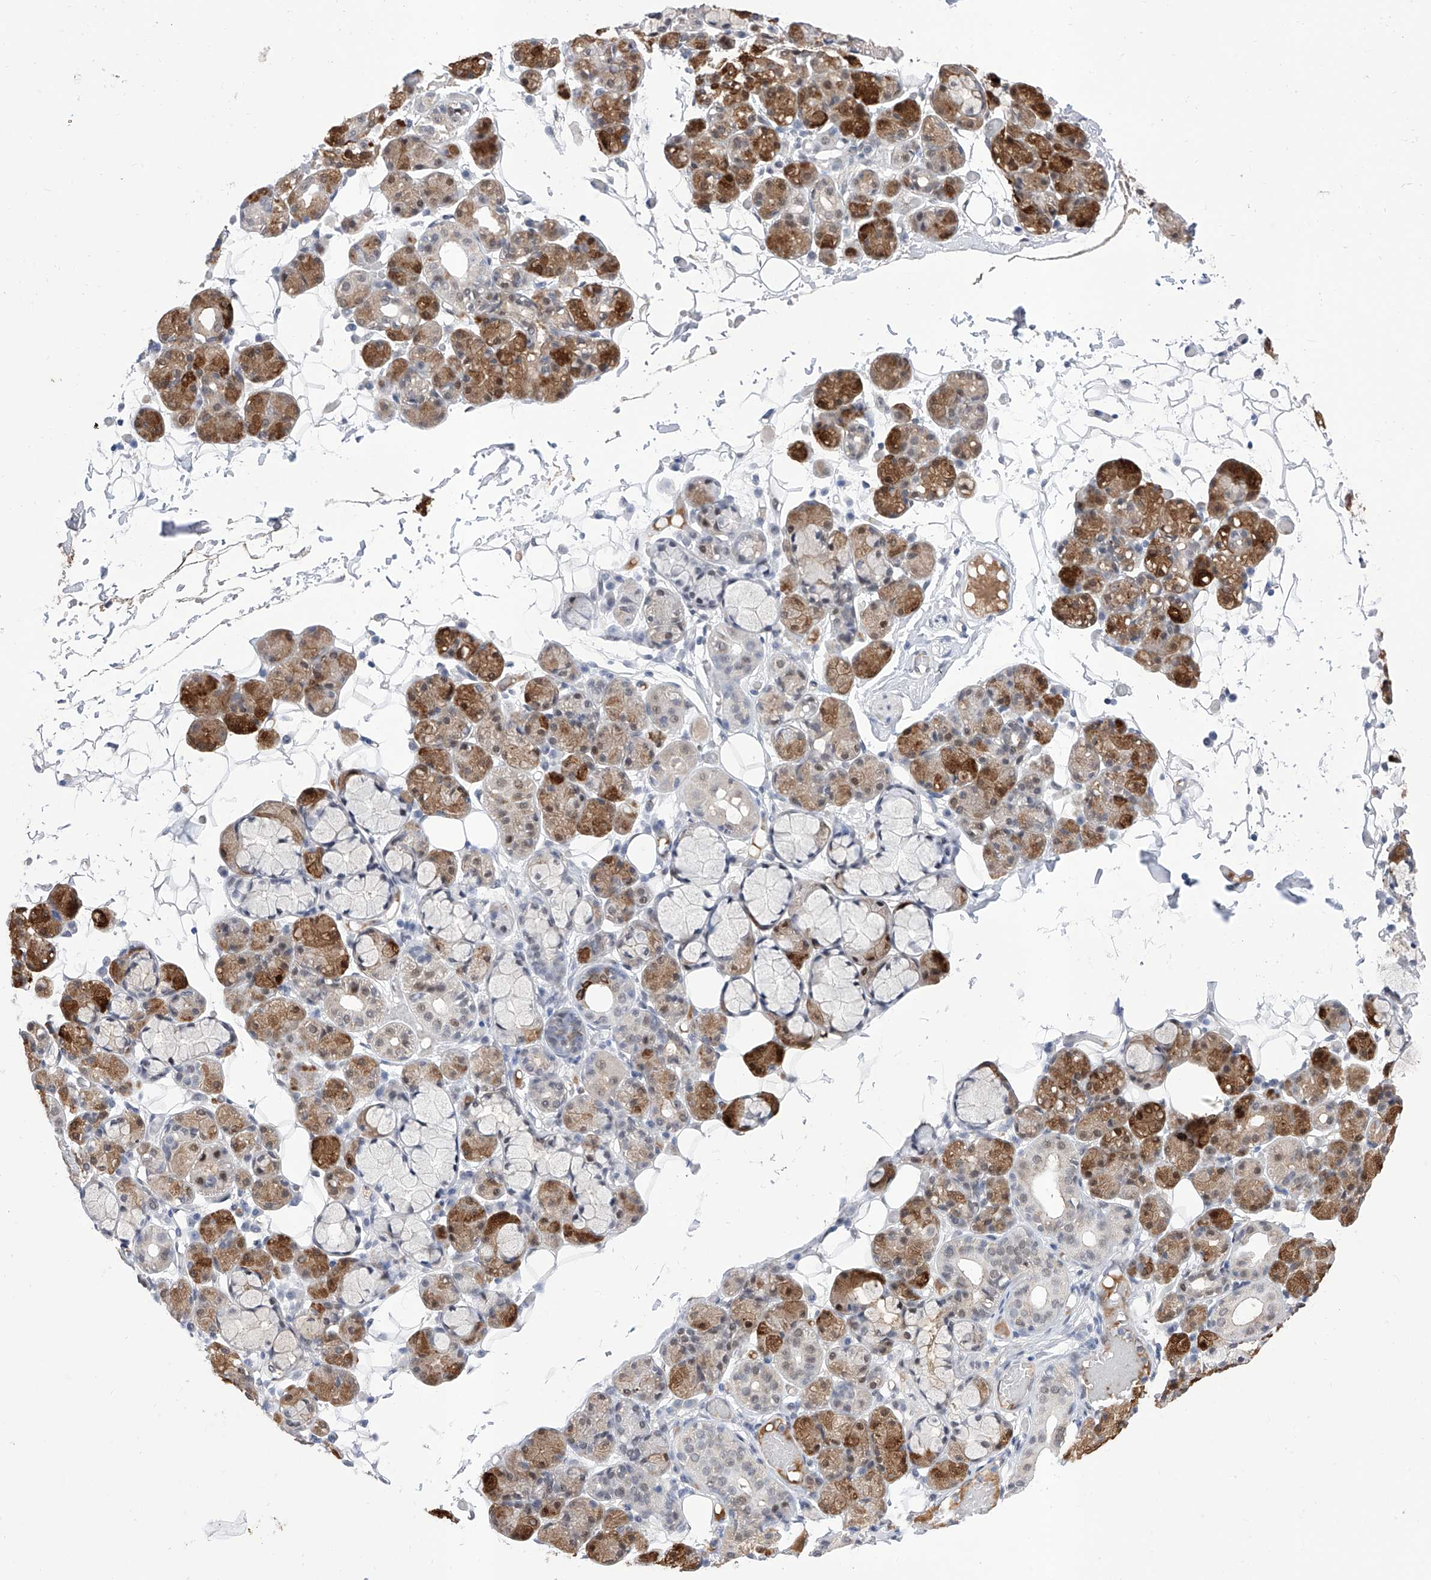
{"staining": {"intensity": "strong", "quantity": "25%-75%", "location": "cytoplasmic/membranous,nuclear"}, "tissue": "salivary gland", "cell_type": "Glandular cells", "image_type": "normal", "snomed": [{"axis": "morphology", "description": "Normal tissue, NOS"}, {"axis": "topography", "description": "Salivary gland"}], "caption": "About 25%-75% of glandular cells in normal salivary gland exhibit strong cytoplasmic/membranous,nuclear protein positivity as visualized by brown immunohistochemical staining.", "gene": "ATN1", "patient": {"sex": "male", "age": 63}}